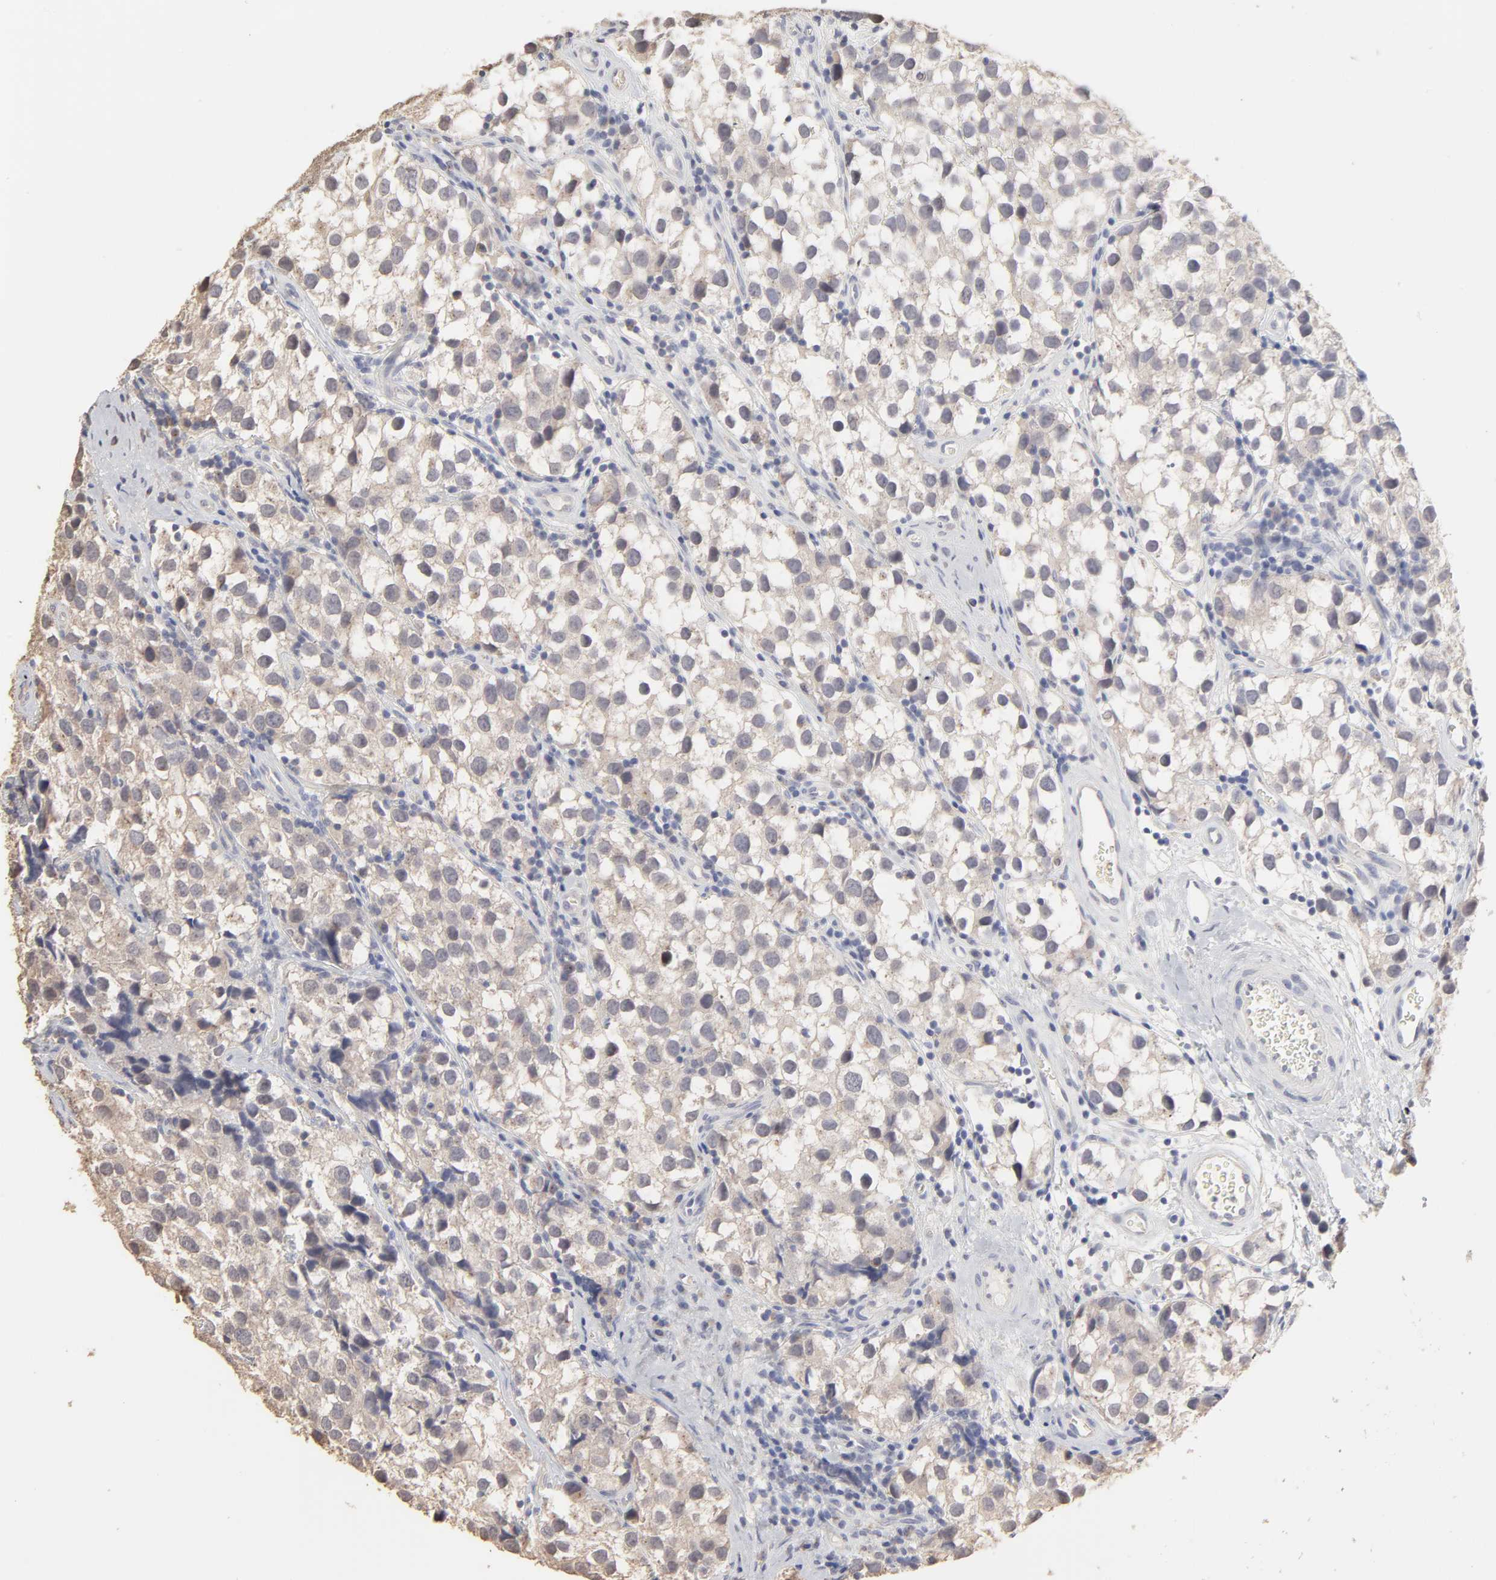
{"staining": {"intensity": "weak", "quantity": ">75%", "location": "cytoplasmic/membranous"}, "tissue": "testis cancer", "cell_type": "Tumor cells", "image_type": "cancer", "snomed": [{"axis": "morphology", "description": "Seminoma, NOS"}, {"axis": "topography", "description": "Testis"}], "caption": "Weak cytoplasmic/membranous protein expression is appreciated in about >75% of tumor cells in testis cancer.", "gene": "DNAL4", "patient": {"sex": "male", "age": 39}}